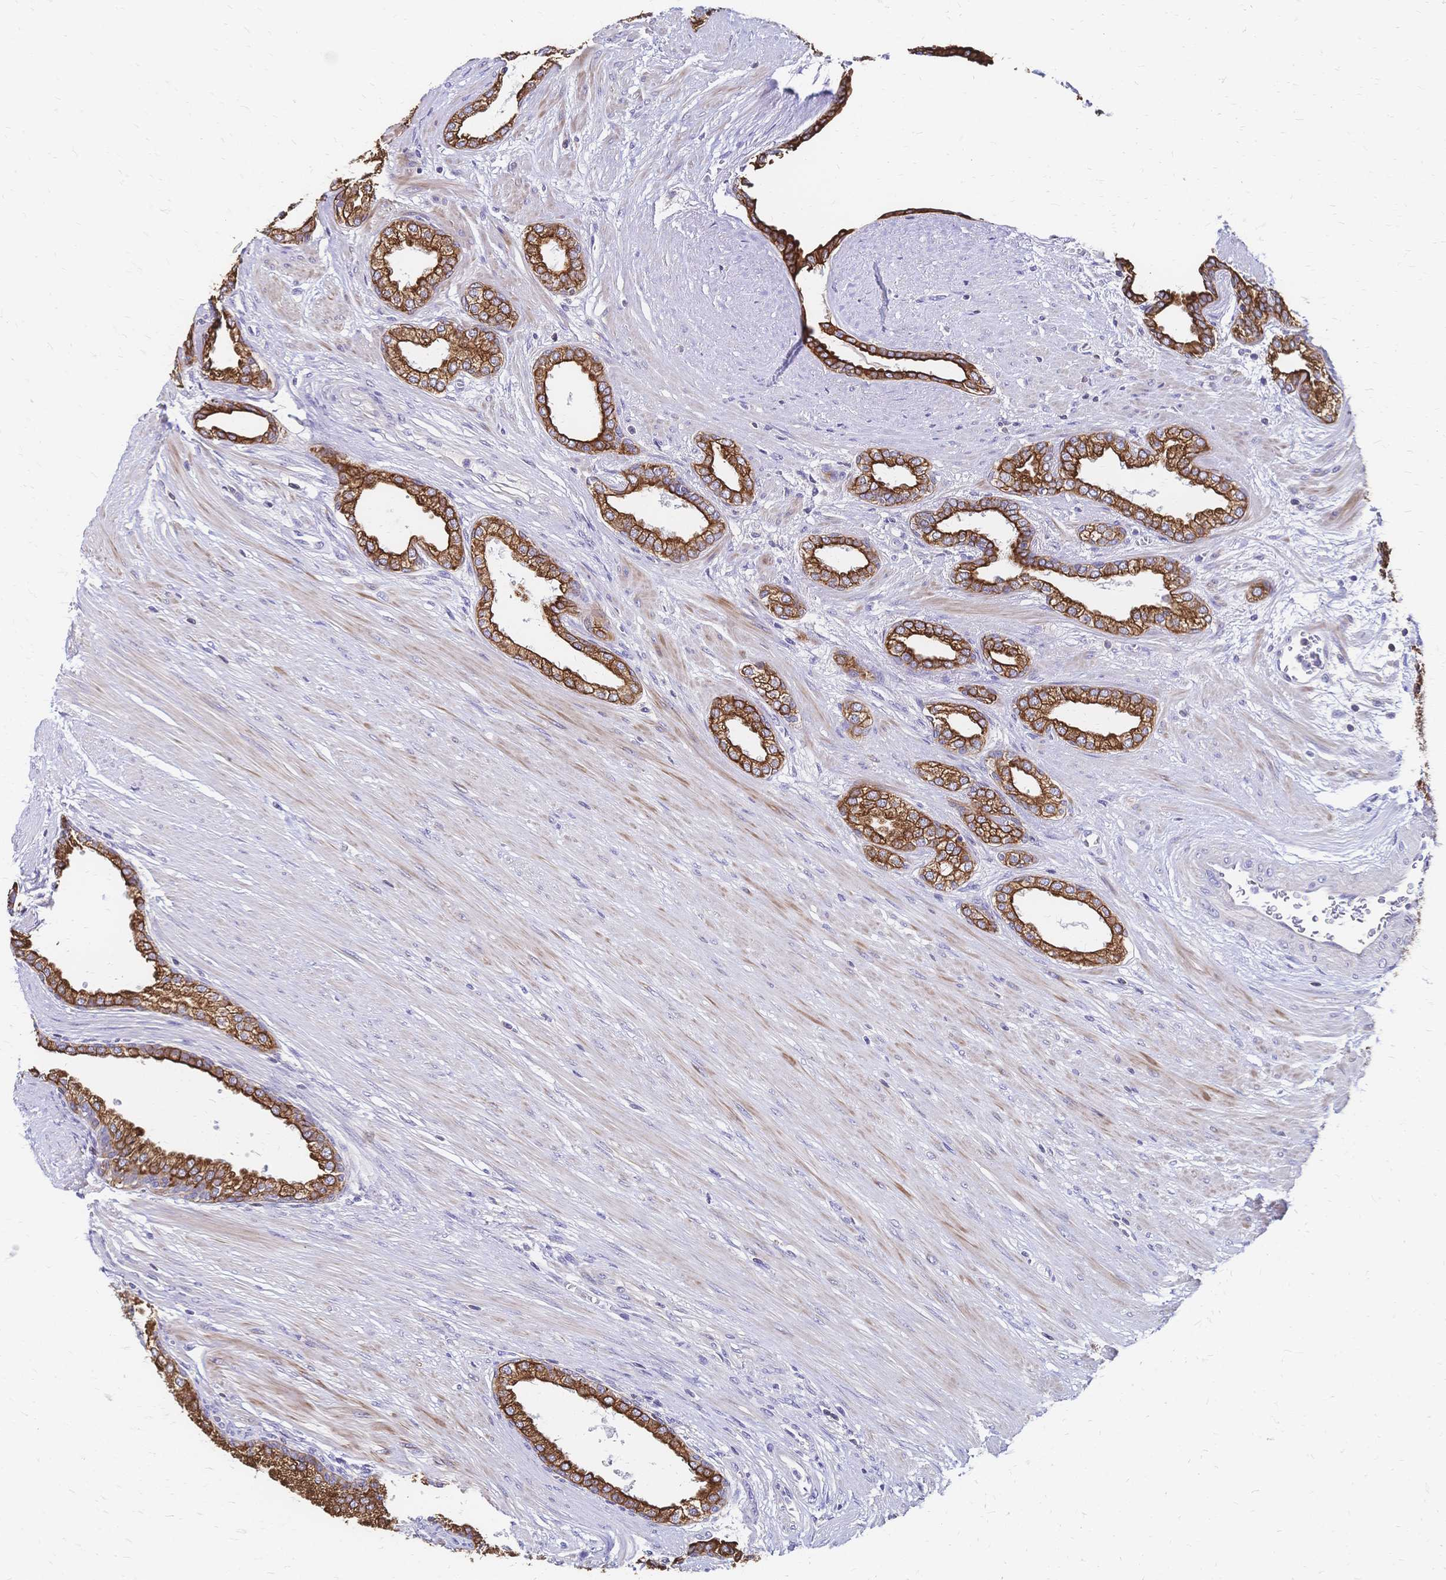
{"staining": {"intensity": "strong", "quantity": ">75%", "location": "cytoplasmic/membranous"}, "tissue": "prostate cancer", "cell_type": "Tumor cells", "image_type": "cancer", "snomed": [{"axis": "morphology", "description": "Adenocarcinoma, High grade"}, {"axis": "topography", "description": "Prostate"}], "caption": "Brown immunohistochemical staining in high-grade adenocarcinoma (prostate) shows strong cytoplasmic/membranous staining in approximately >75% of tumor cells. The staining was performed using DAB to visualize the protein expression in brown, while the nuclei were stained in blue with hematoxylin (Magnification: 20x).", "gene": "DTNB", "patient": {"sex": "male", "age": 60}}